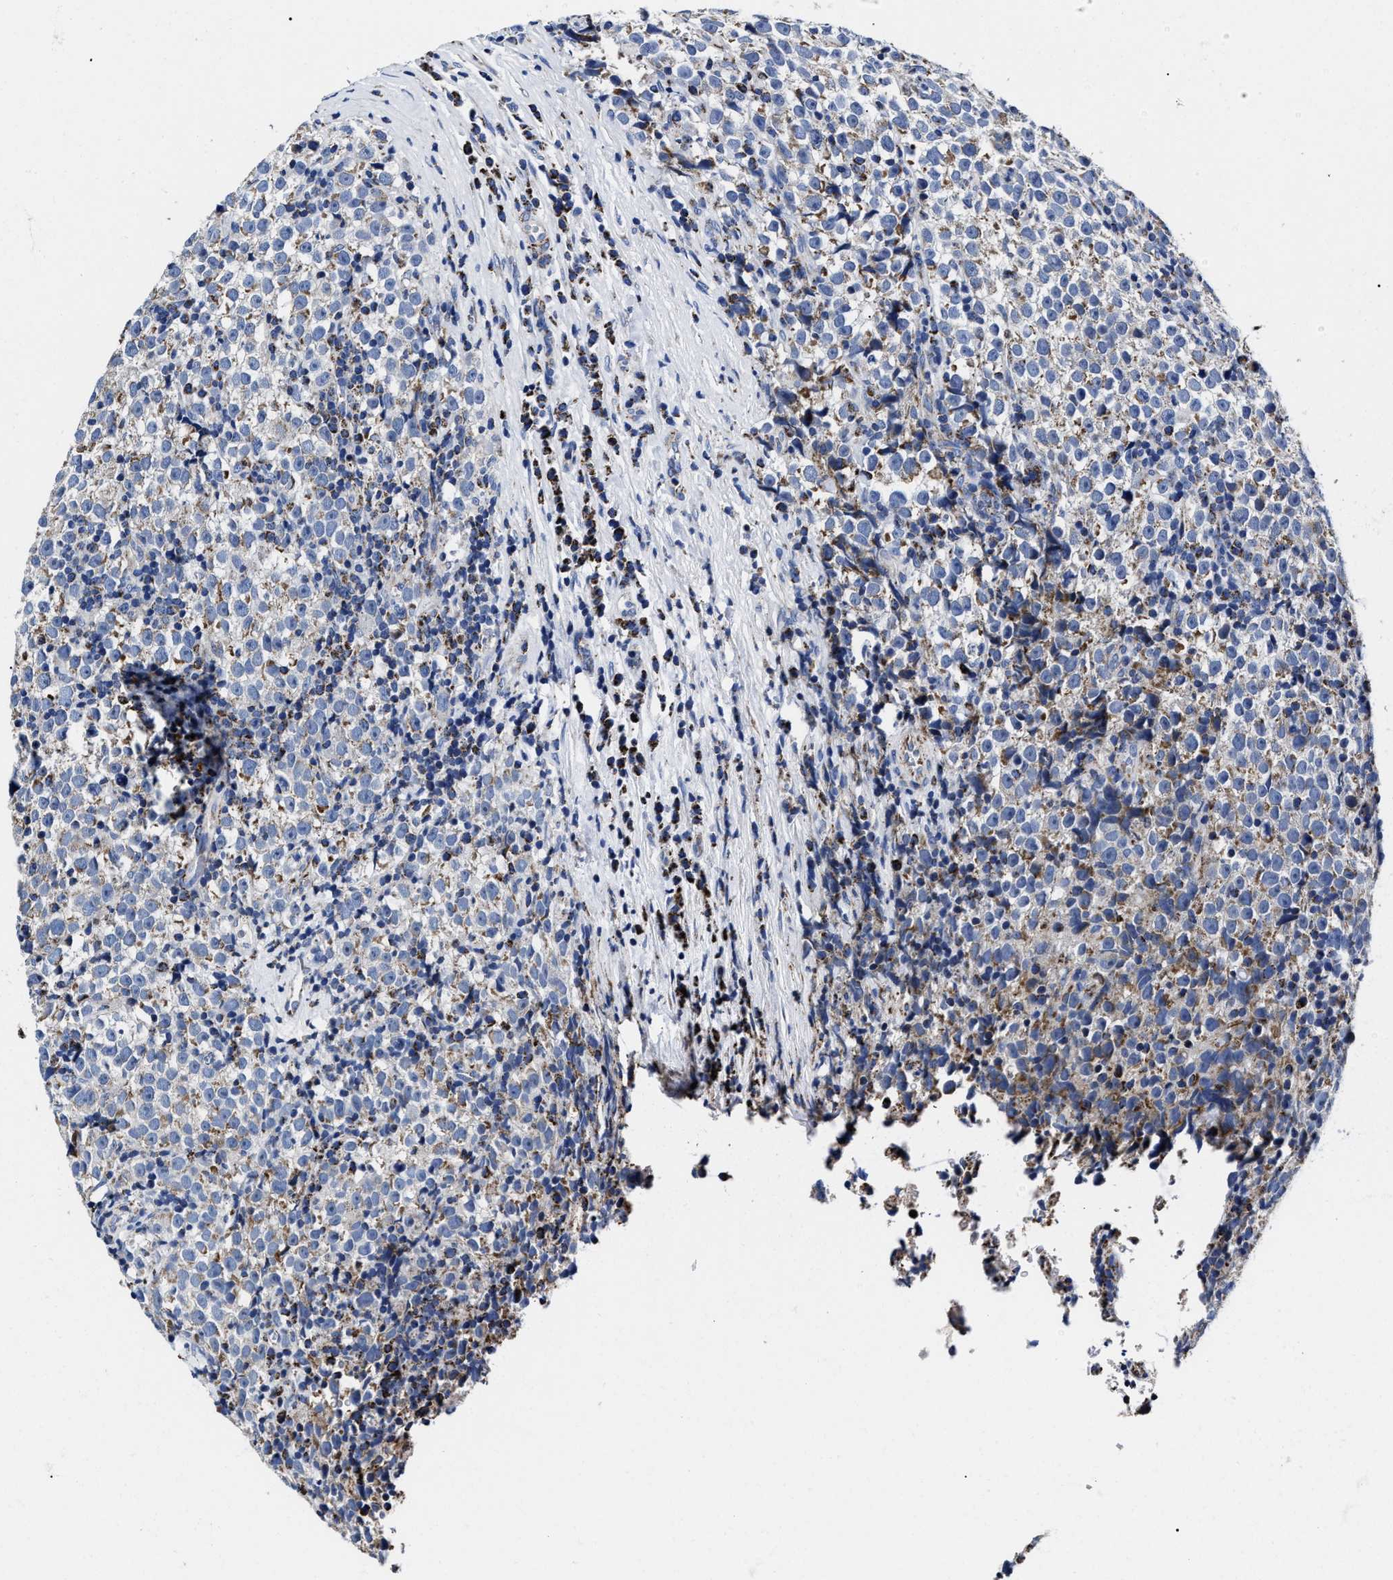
{"staining": {"intensity": "moderate", "quantity": "<25%", "location": "cytoplasmic/membranous"}, "tissue": "testis cancer", "cell_type": "Tumor cells", "image_type": "cancer", "snomed": [{"axis": "morphology", "description": "Normal tissue, NOS"}, {"axis": "morphology", "description": "Seminoma, NOS"}, {"axis": "topography", "description": "Testis"}], "caption": "The histopathology image demonstrates staining of testis seminoma, revealing moderate cytoplasmic/membranous protein positivity (brown color) within tumor cells.", "gene": "HINT2", "patient": {"sex": "male", "age": 43}}